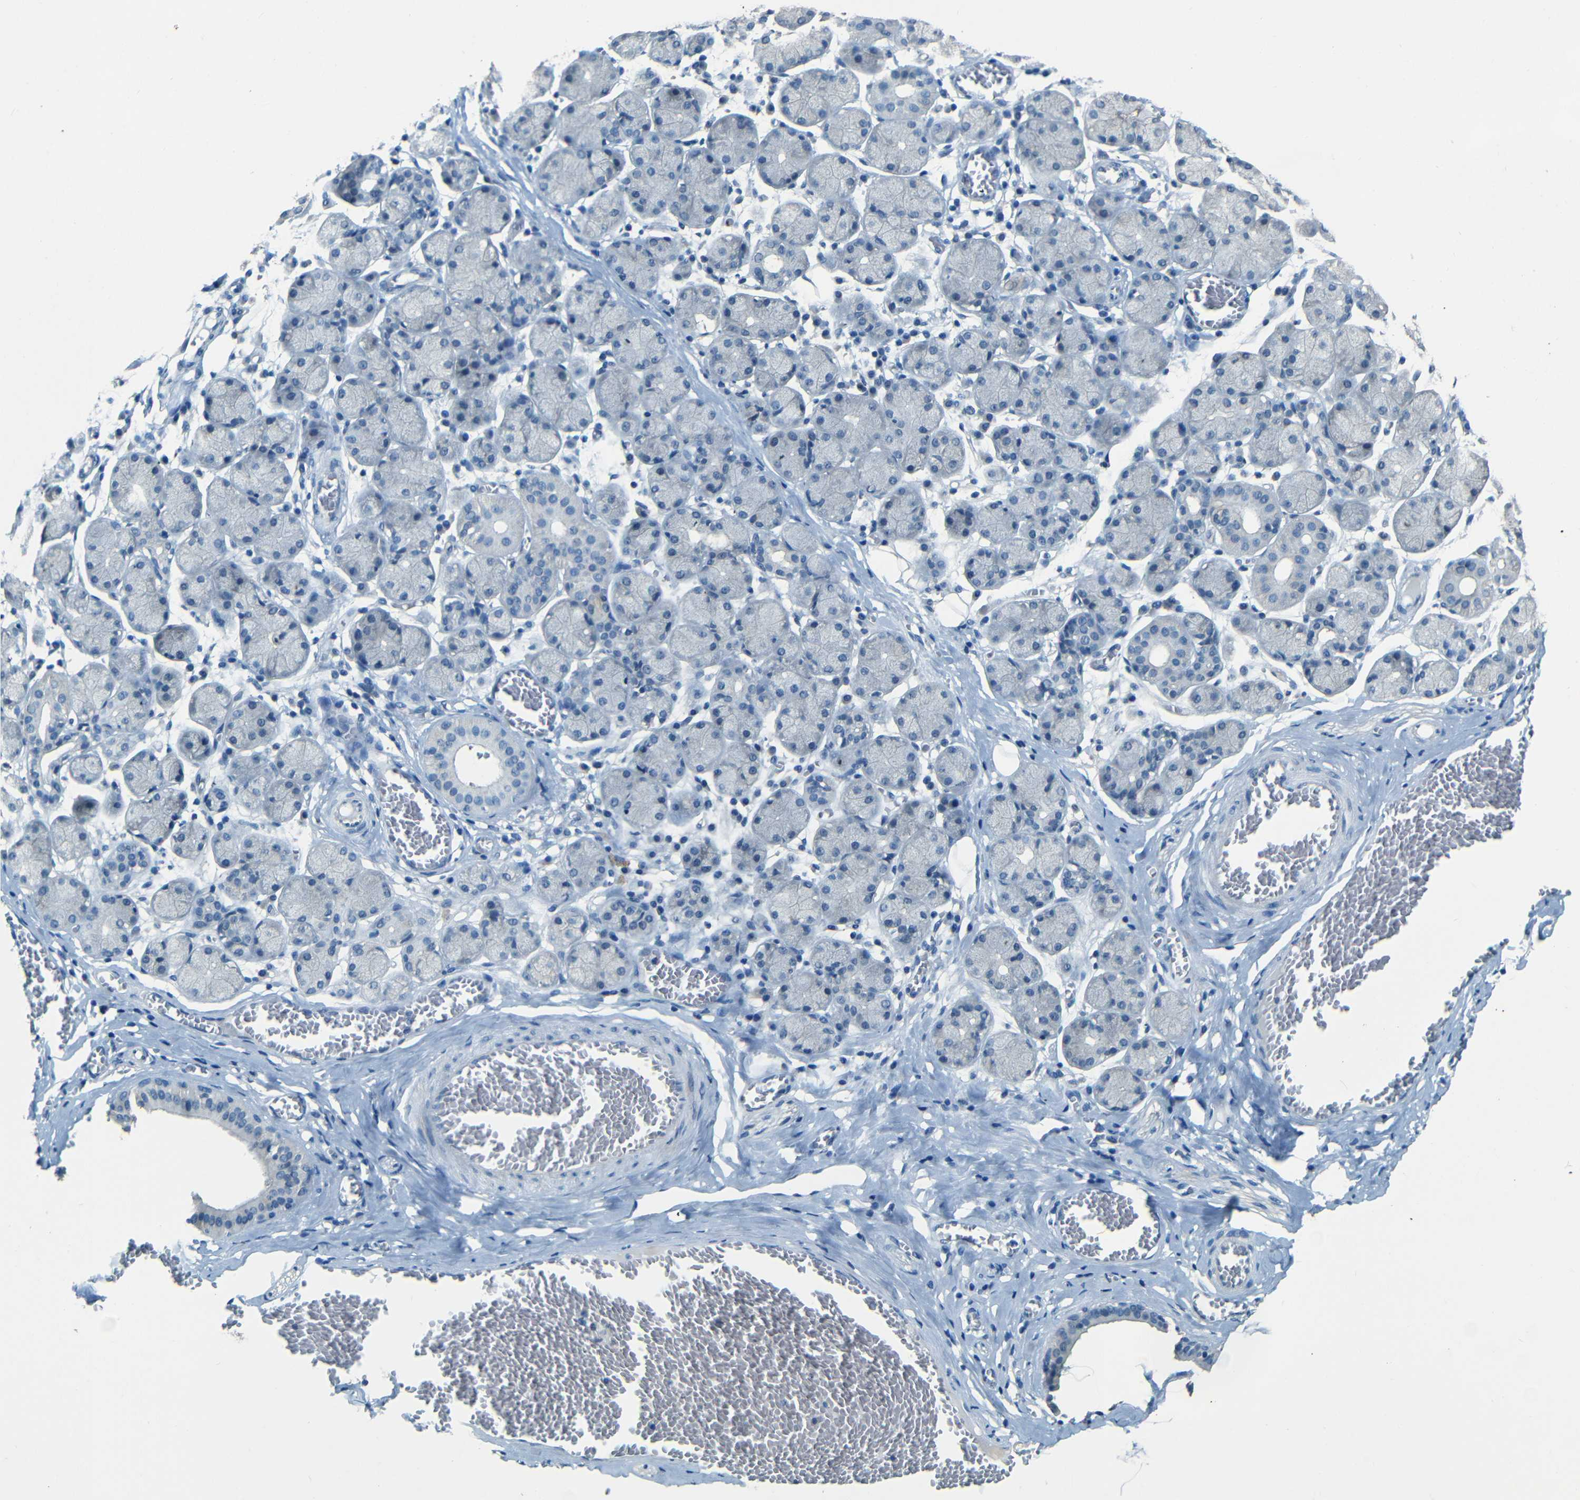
{"staining": {"intensity": "negative", "quantity": "none", "location": "none"}, "tissue": "salivary gland", "cell_type": "Glandular cells", "image_type": "normal", "snomed": [{"axis": "morphology", "description": "Normal tissue, NOS"}, {"axis": "topography", "description": "Salivary gland"}], "caption": "The micrograph exhibits no significant positivity in glandular cells of salivary gland.", "gene": "ZMAT1", "patient": {"sex": "female", "age": 24}}